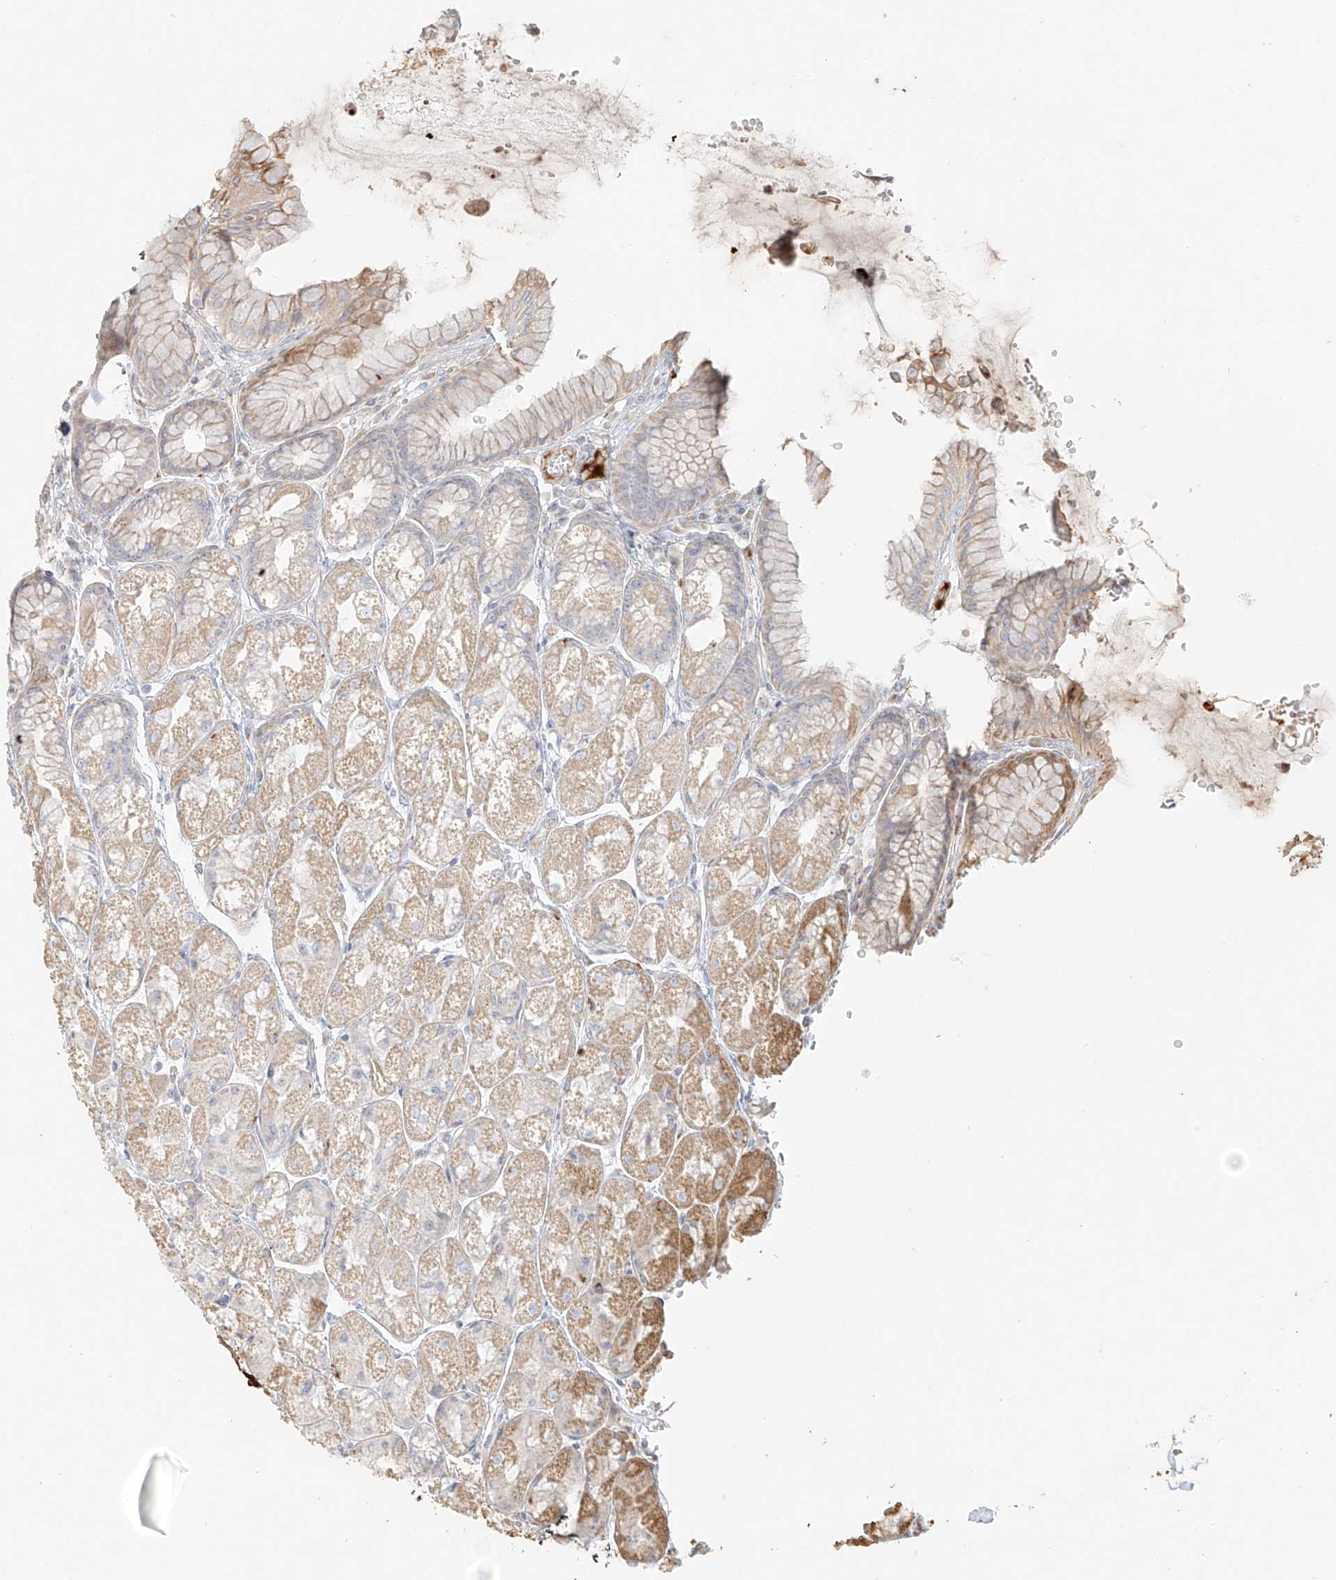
{"staining": {"intensity": "moderate", "quantity": "25%-75%", "location": "cytoplasmic/membranous"}, "tissue": "stomach", "cell_type": "Glandular cells", "image_type": "normal", "snomed": [{"axis": "morphology", "description": "Normal tissue, NOS"}, {"axis": "topography", "description": "Stomach"}], "caption": "Glandular cells show medium levels of moderate cytoplasmic/membranous positivity in about 25%-75% of cells in unremarkable human stomach. The staining was performed using DAB, with brown indicating positive protein expression. Nuclei are stained blue with hematoxylin.", "gene": "MIPEP", "patient": {"sex": "male", "age": 57}}